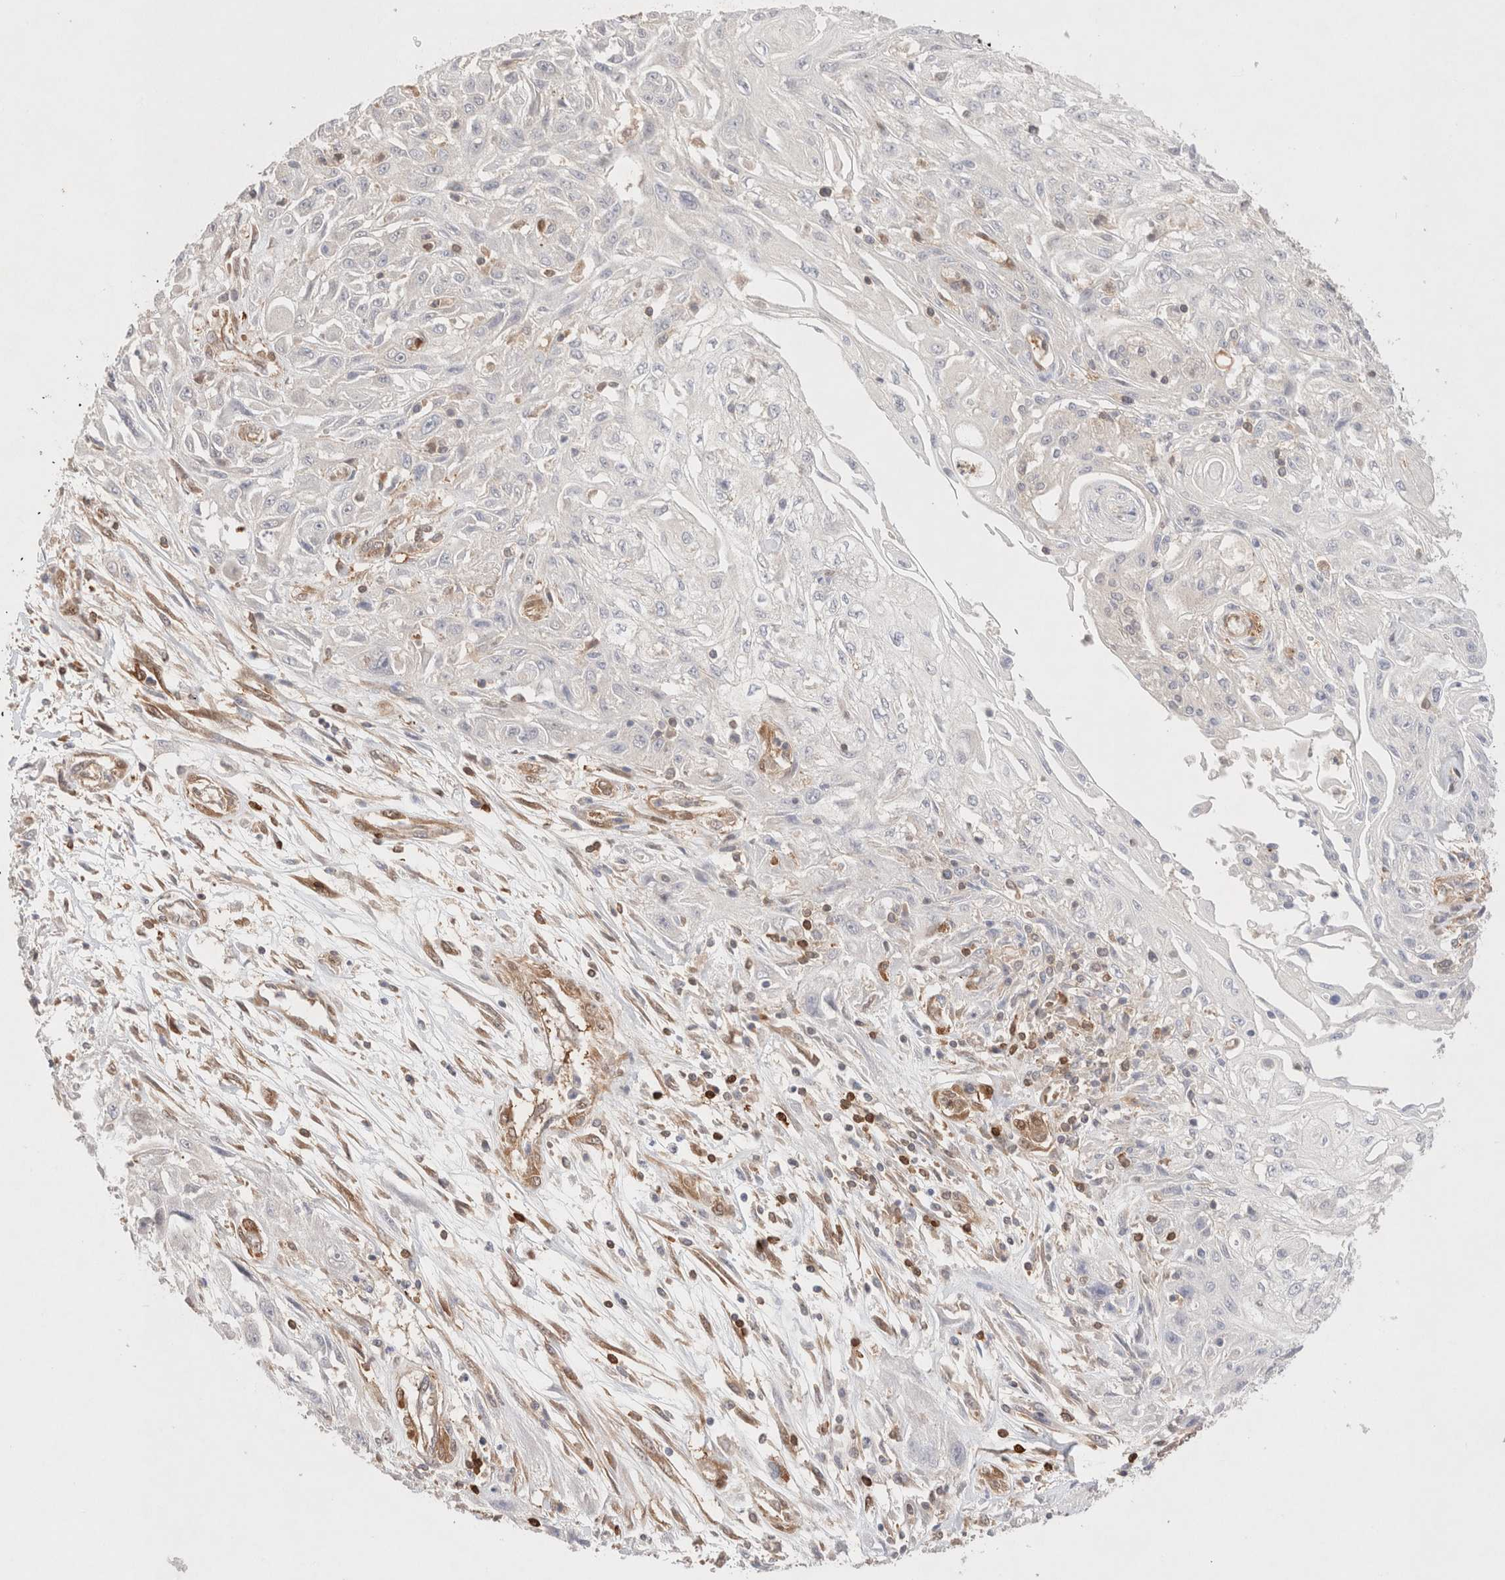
{"staining": {"intensity": "negative", "quantity": "none", "location": "none"}, "tissue": "skin cancer", "cell_type": "Tumor cells", "image_type": "cancer", "snomed": [{"axis": "morphology", "description": "Squamous cell carcinoma, NOS"}, {"axis": "morphology", "description": "Squamous cell carcinoma, metastatic, NOS"}, {"axis": "topography", "description": "Skin"}, {"axis": "topography", "description": "Lymph node"}], "caption": "A histopathology image of skin cancer stained for a protein displays no brown staining in tumor cells.", "gene": "STARD10", "patient": {"sex": "male", "age": 75}}